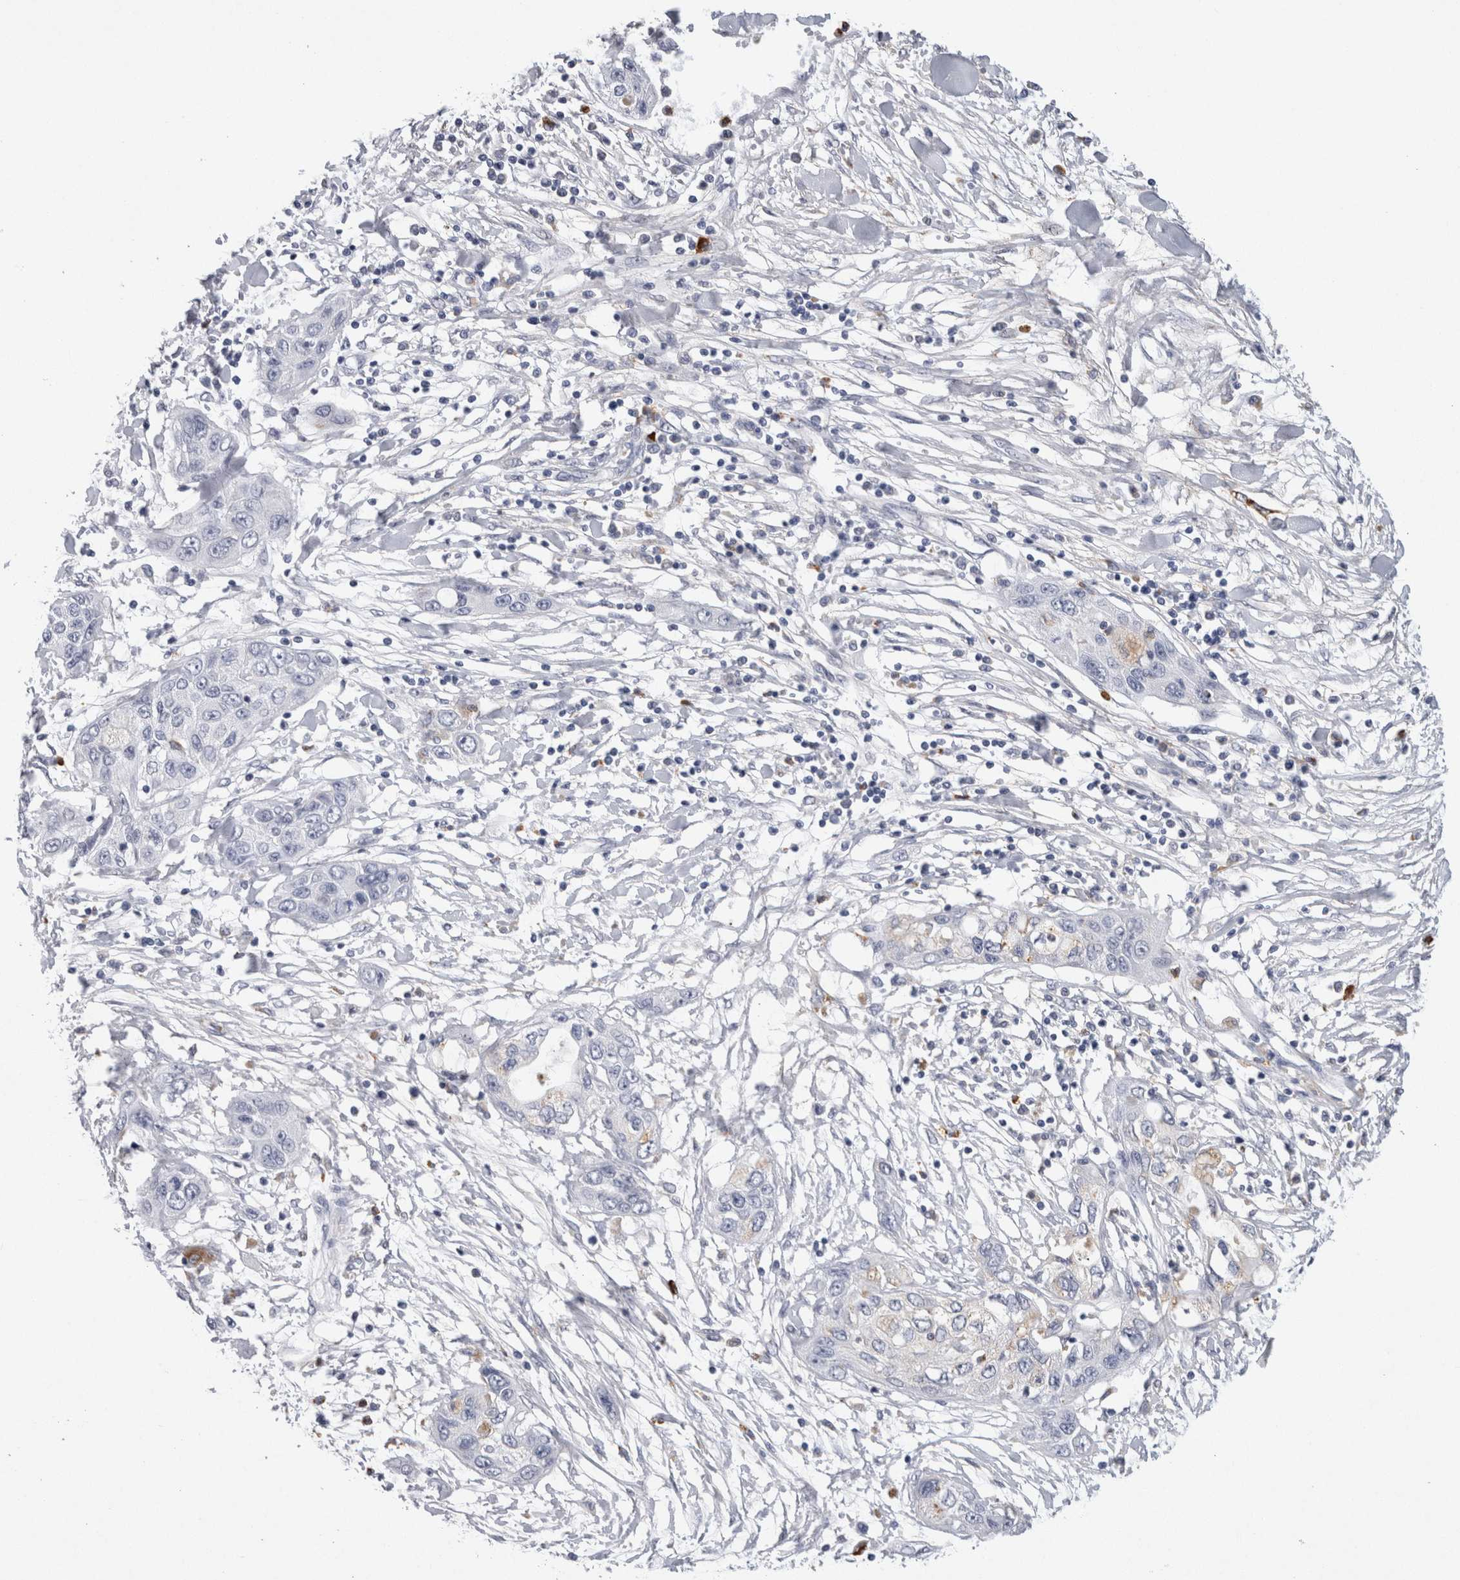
{"staining": {"intensity": "negative", "quantity": "none", "location": "none"}, "tissue": "pancreatic cancer", "cell_type": "Tumor cells", "image_type": "cancer", "snomed": [{"axis": "morphology", "description": "Adenocarcinoma, NOS"}, {"axis": "topography", "description": "Pancreas"}], "caption": "Immunohistochemistry image of human pancreatic cancer stained for a protein (brown), which reveals no staining in tumor cells. The staining is performed using DAB brown chromogen with nuclei counter-stained in using hematoxylin.", "gene": "CD63", "patient": {"sex": "female", "age": 70}}